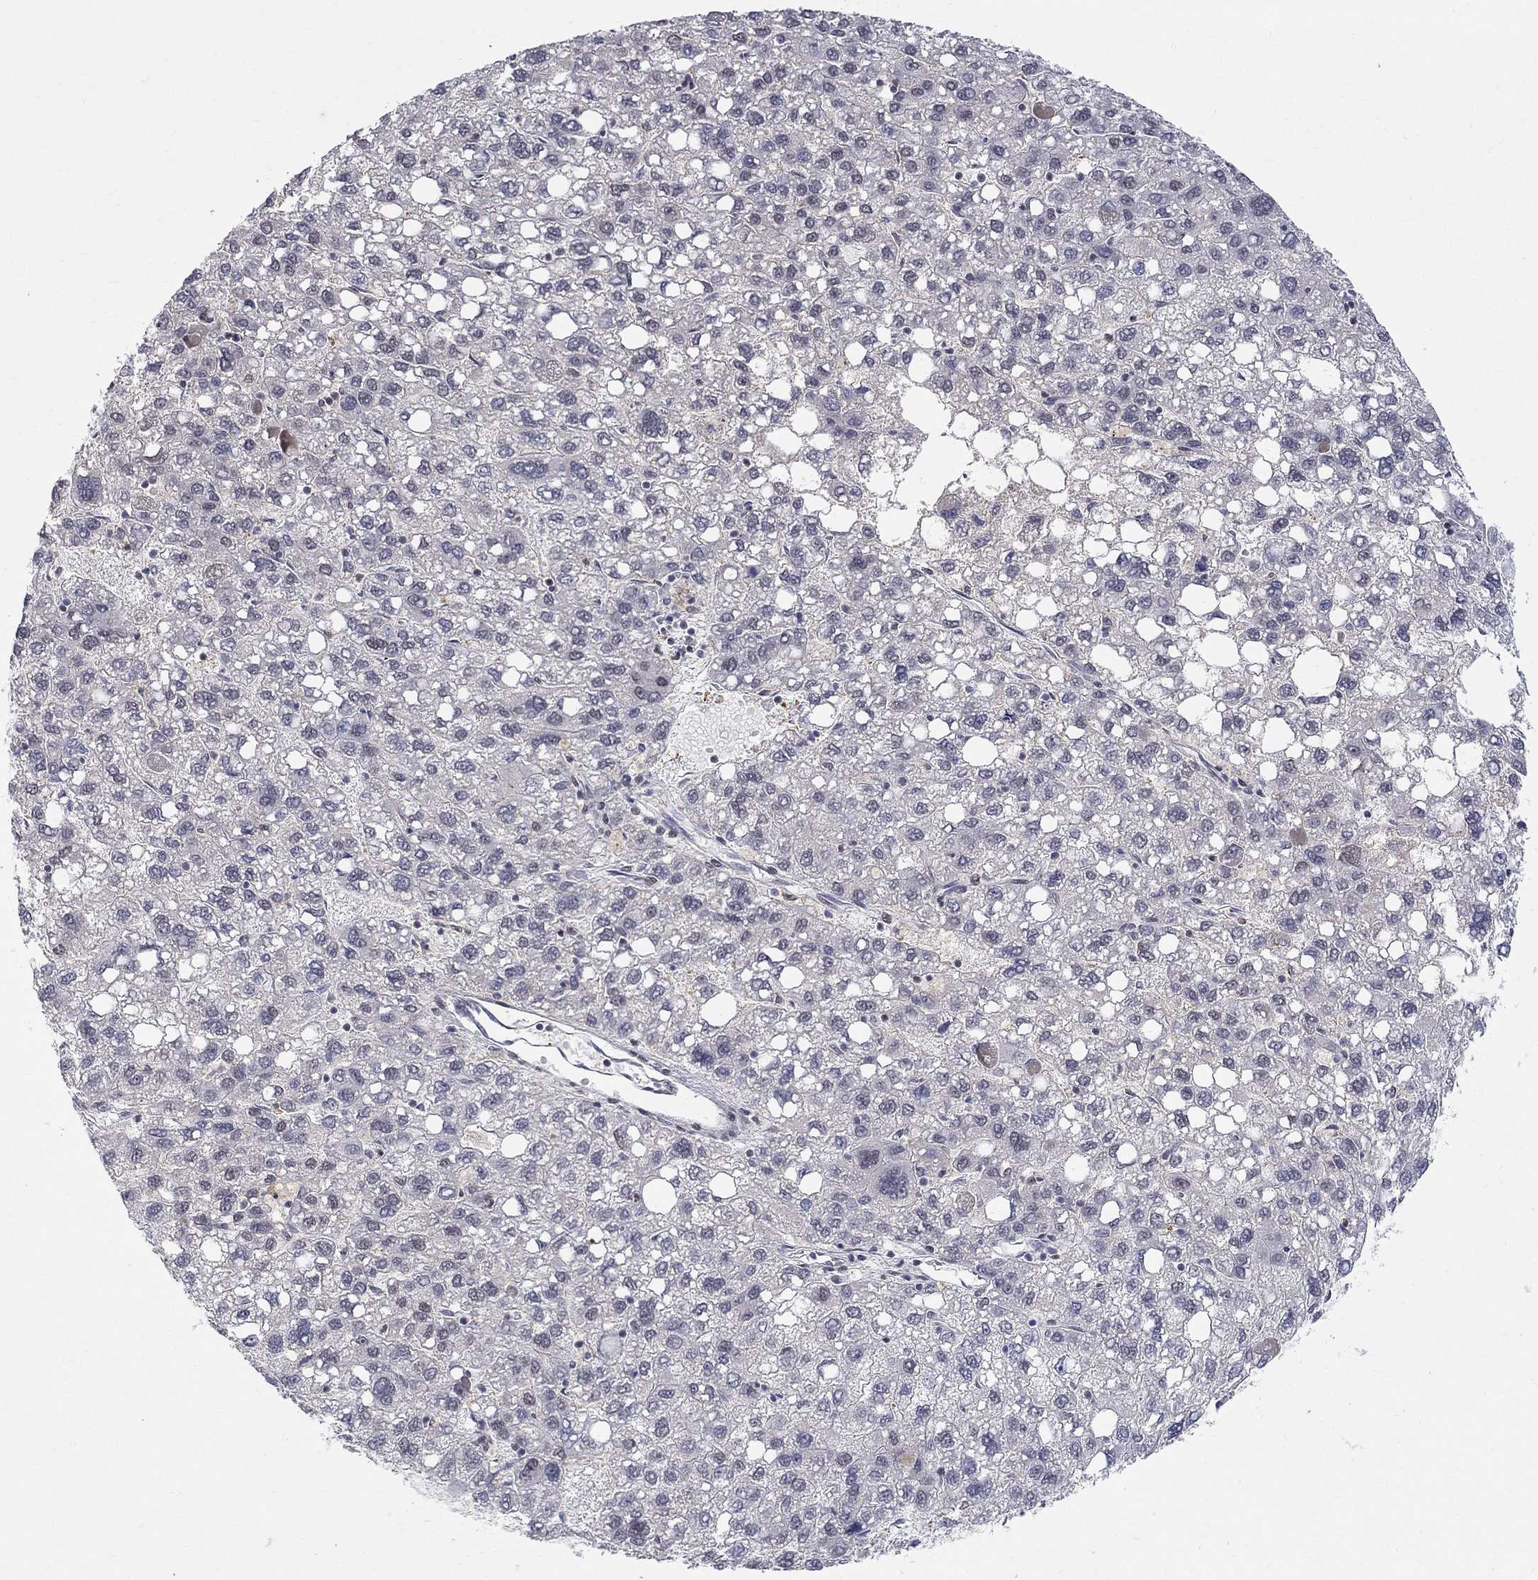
{"staining": {"intensity": "negative", "quantity": "none", "location": "none"}, "tissue": "liver cancer", "cell_type": "Tumor cells", "image_type": "cancer", "snomed": [{"axis": "morphology", "description": "Carcinoma, Hepatocellular, NOS"}, {"axis": "topography", "description": "Liver"}], "caption": "Liver hepatocellular carcinoma stained for a protein using immunohistochemistry (IHC) displays no expression tumor cells.", "gene": "KLF12", "patient": {"sex": "female", "age": 82}}